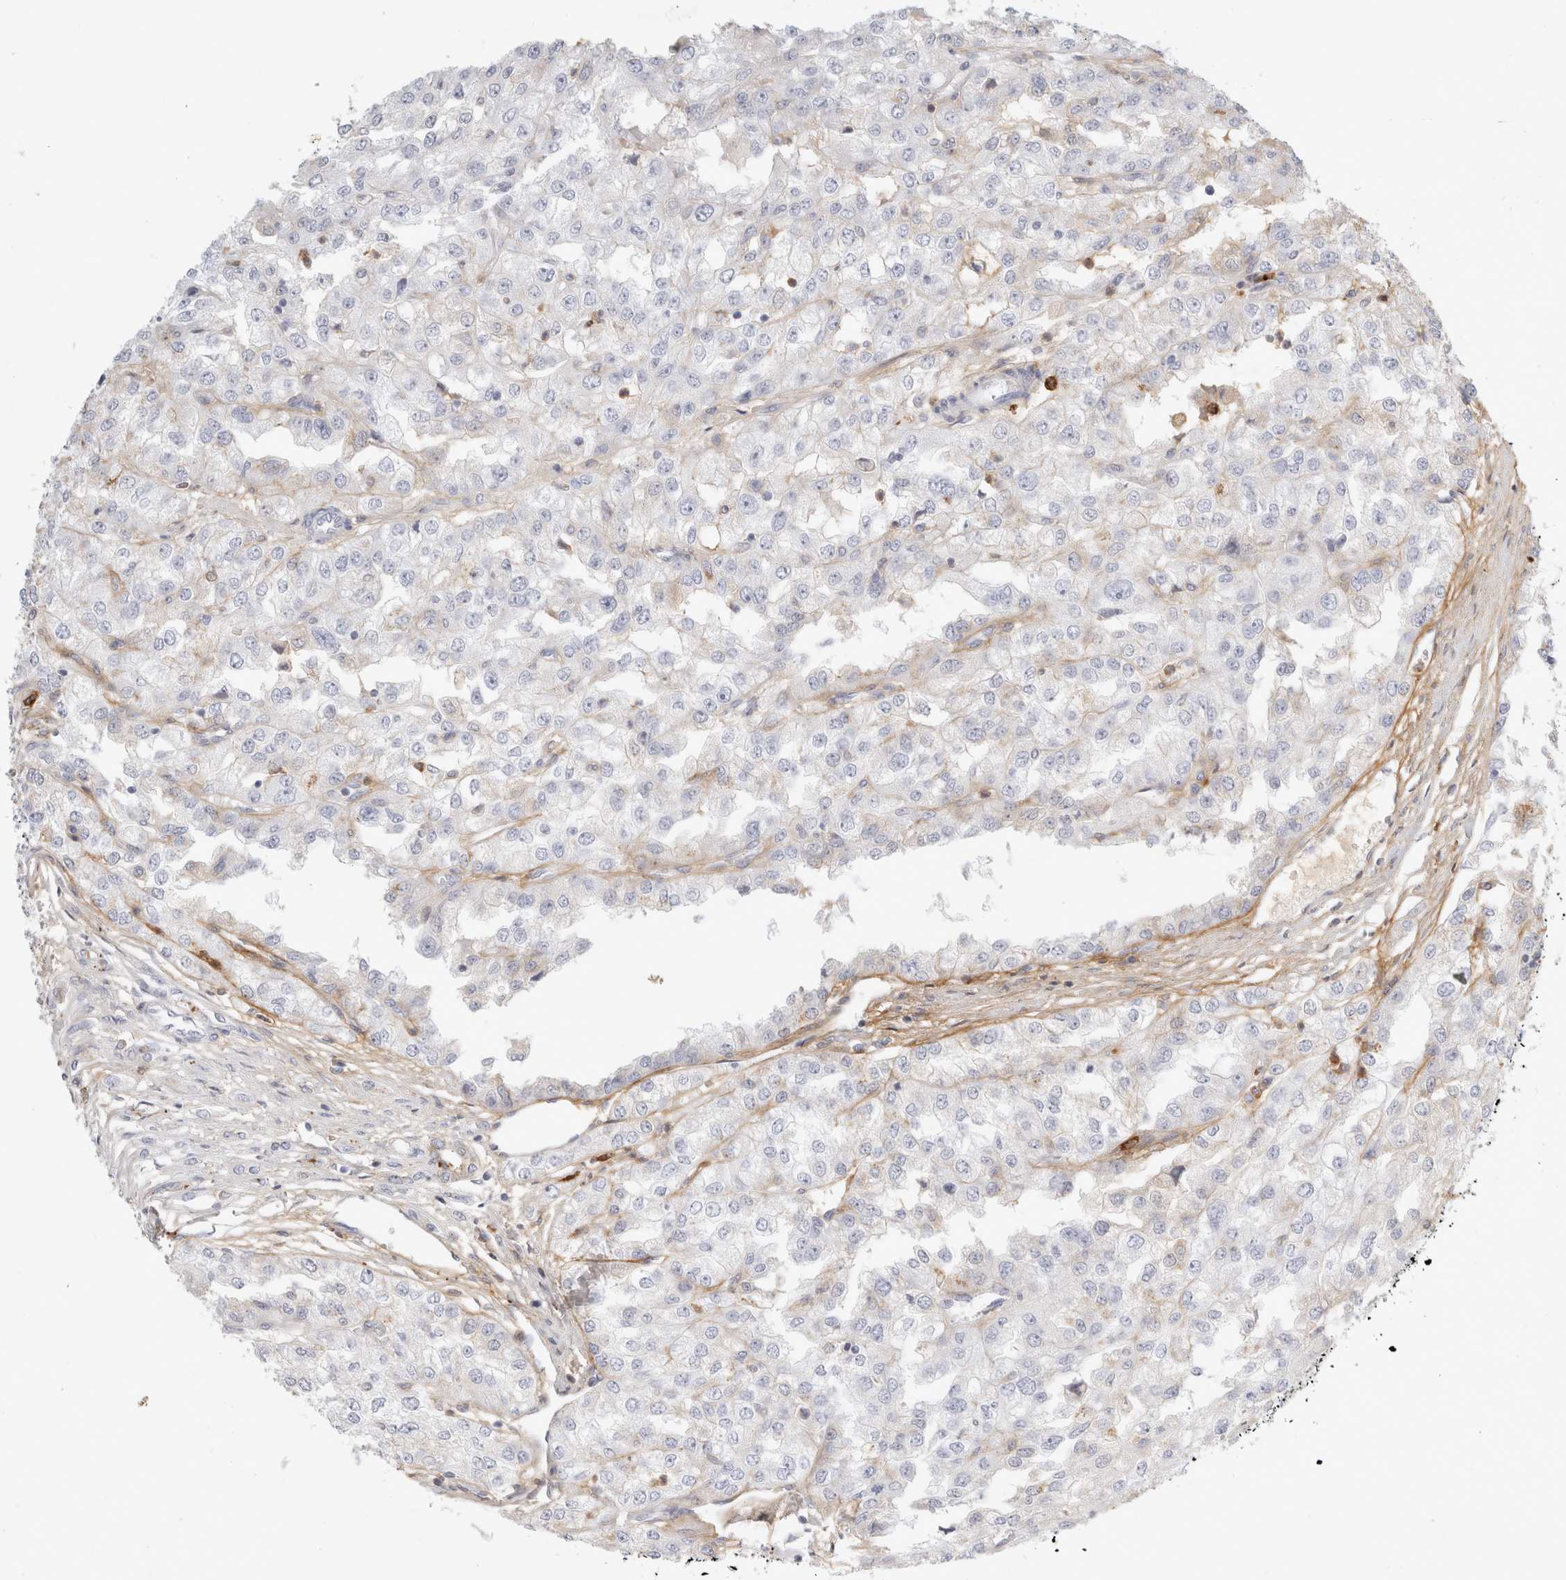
{"staining": {"intensity": "negative", "quantity": "none", "location": "none"}, "tissue": "renal cancer", "cell_type": "Tumor cells", "image_type": "cancer", "snomed": [{"axis": "morphology", "description": "Adenocarcinoma, NOS"}, {"axis": "topography", "description": "Kidney"}], "caption": "Tumor cells show no significant expression in adenocarcinoma (renal). Brightfield microscopy of immunohistochemistry (IHC) stained with DAB (3,3'-diaminobenzidine) (brown) and hematoxylin (blue), captured at high magnification.", "gene": "FGL2", "patient": {"sex": "female", "age": 54}}